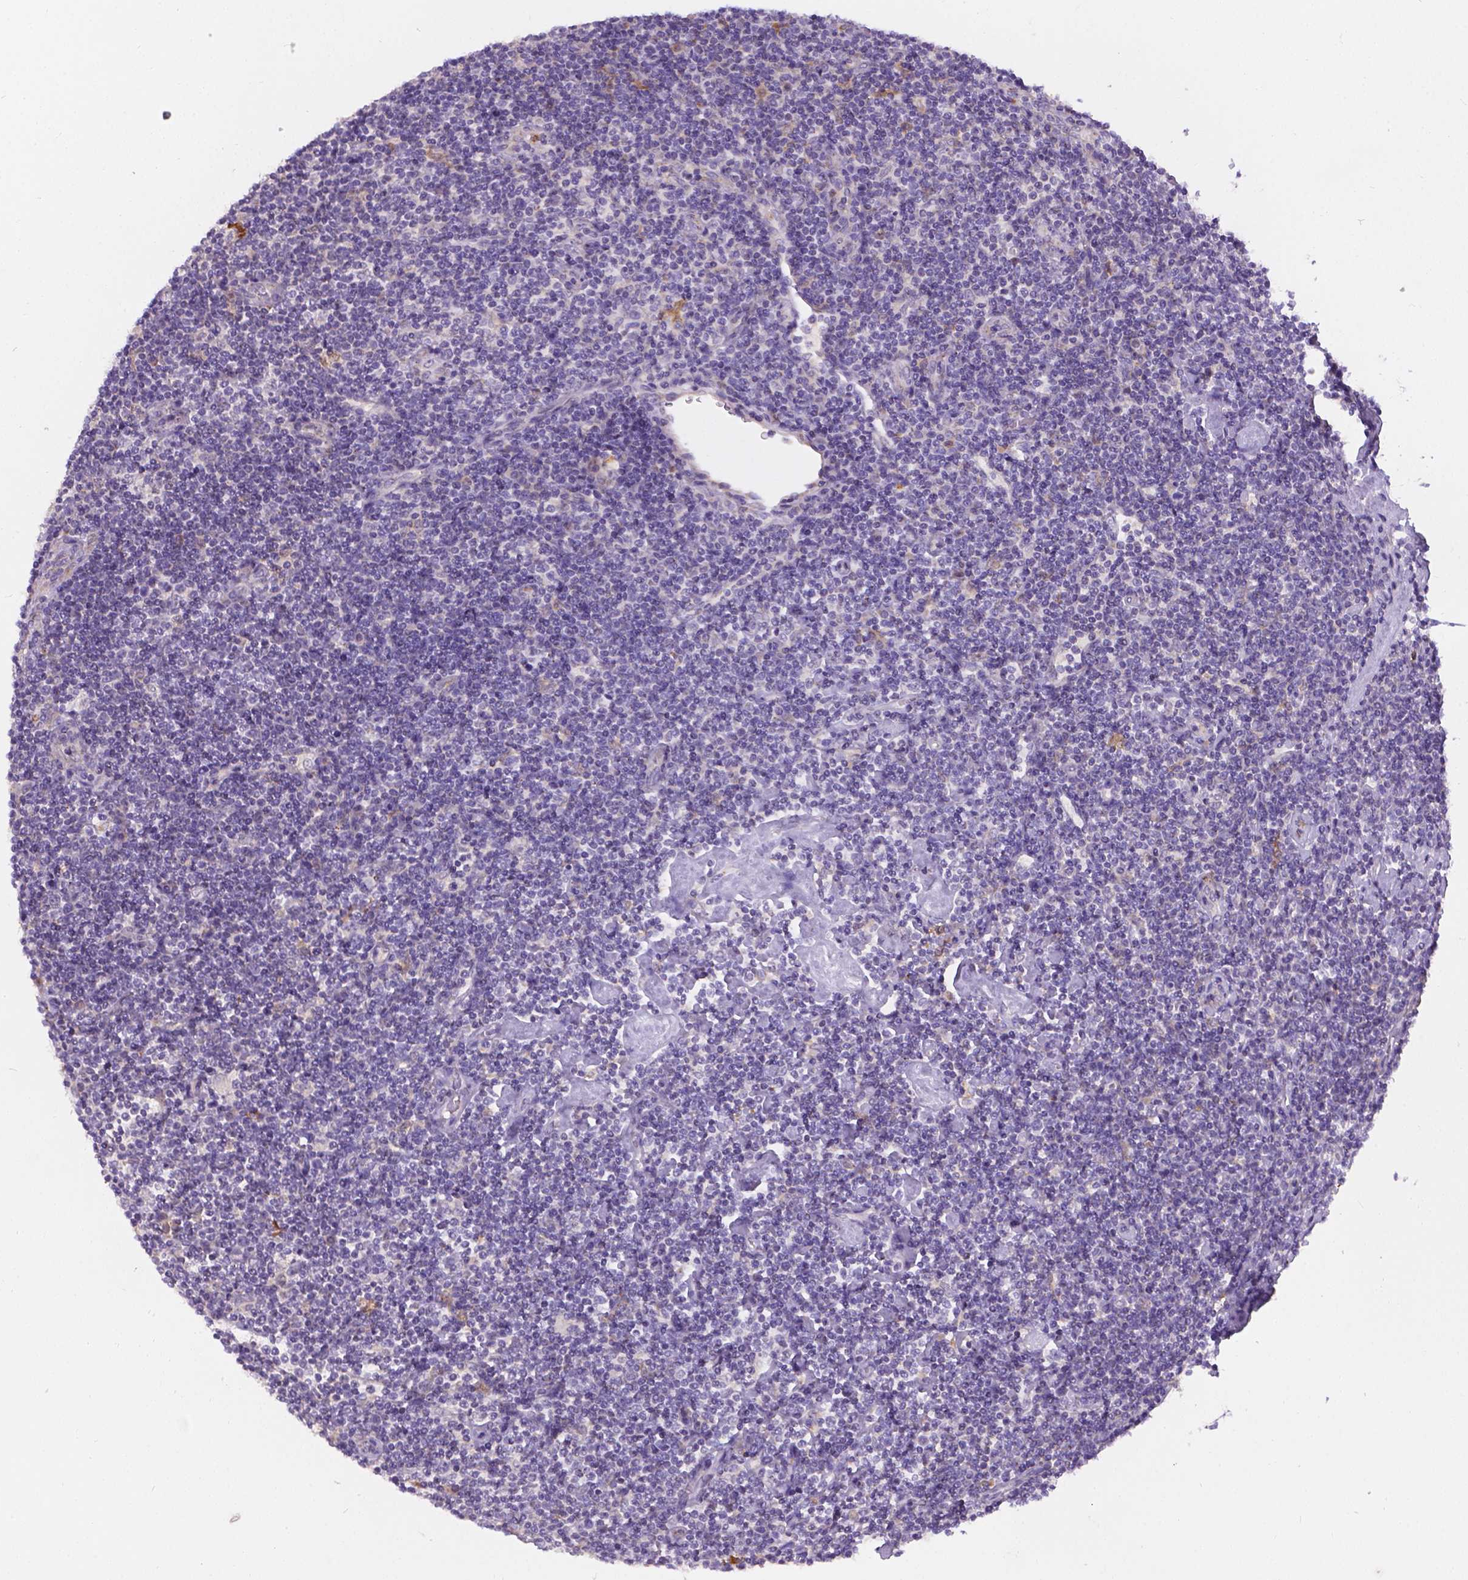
{"staining": {"intensity": "negative", "quantity": "none", "location": "none"}, "tissue": "lymphoma", "cell_type": "Tumor cells", "image_type": "cancer", "snomed": [{"axis": "morphology", "description": "Hodgkin's disease, NOS"}, {"axis": "topography", "description": "Lymph node"}], "caption": "DAB immunohistochemical staining of human lymphoma reveals no significant expression in tumor cells.", "gene": "TM4SF18", "patient": {"sex": "male", "age": 40}}